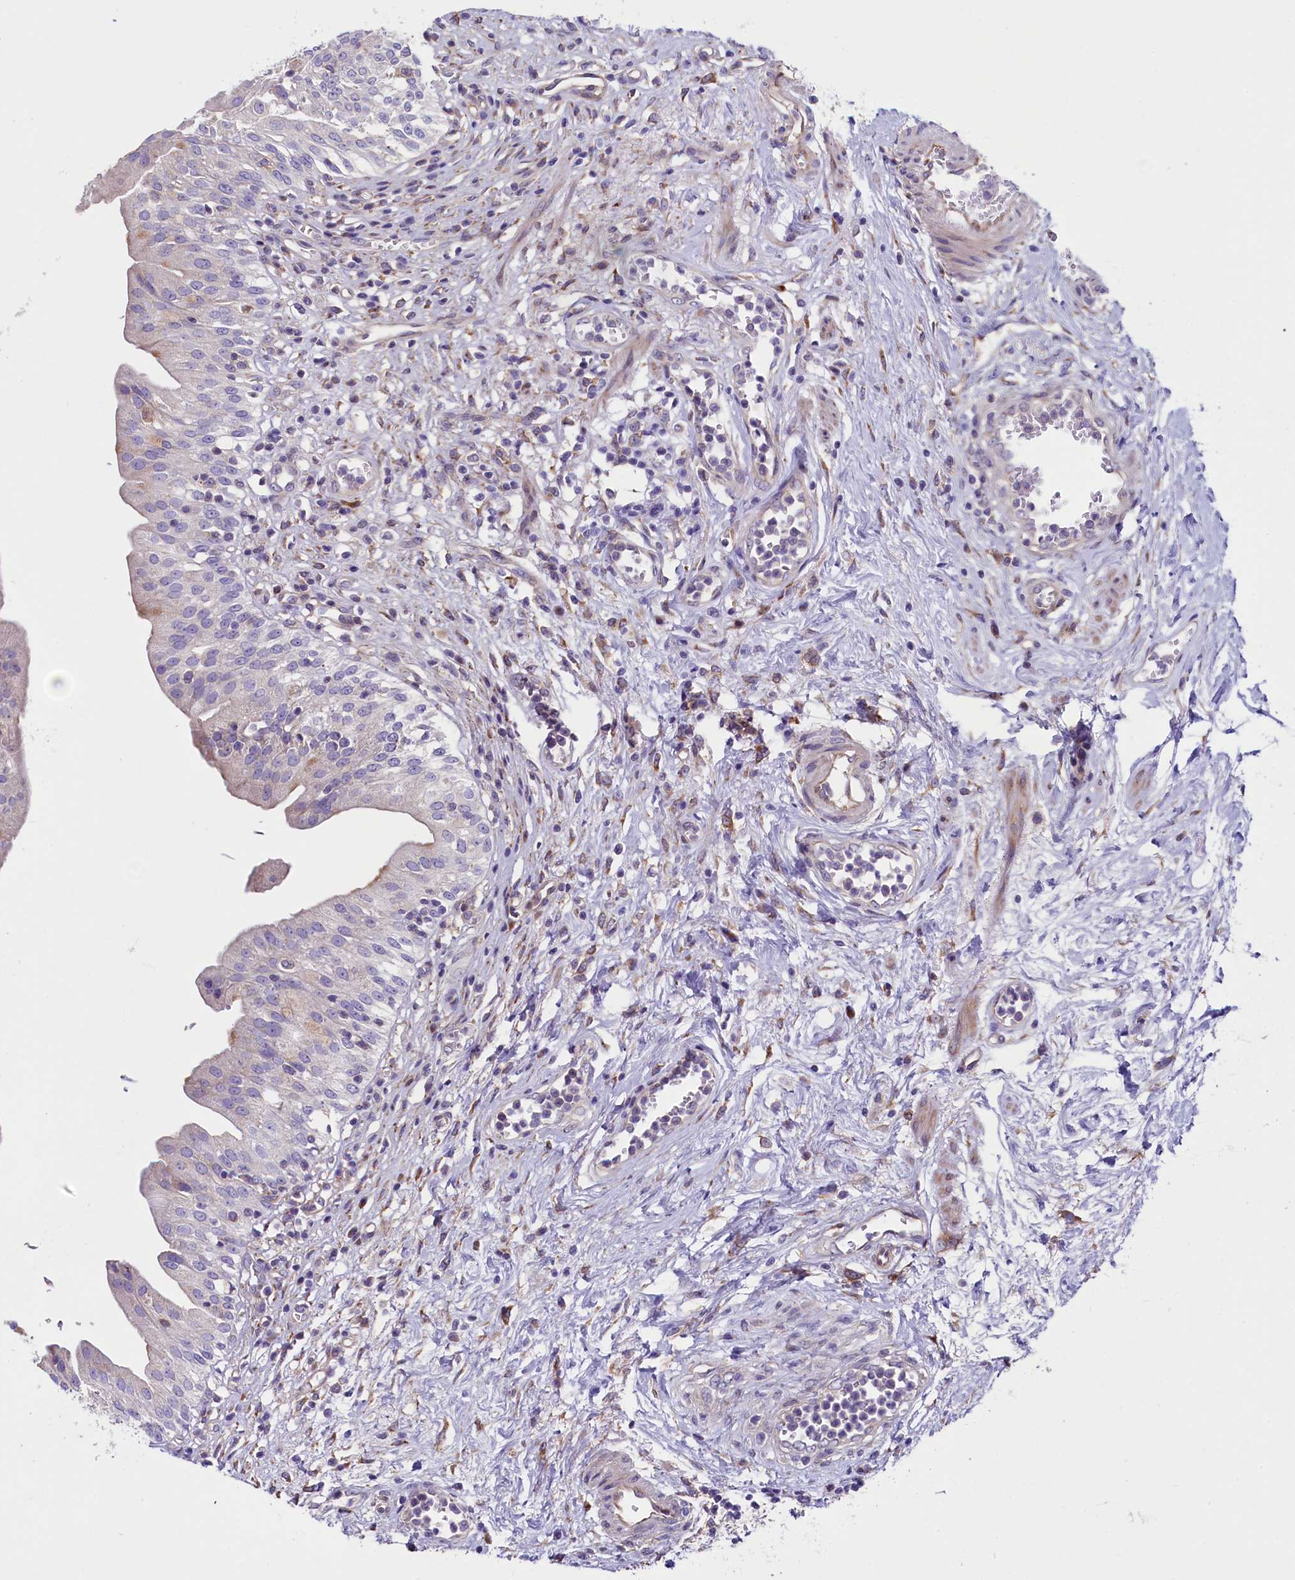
{"staining": {"intensity": "negative", "quantity": "none", "location": "none"}, "tissue": "urinary bladder", "cell_type": "Urothelial cells", "image_type": "normal", "snomed": [{"axis": "morphology", "description": "Normal tissue, NOS"}, {"axis": "morphology", "description": "Inflammation, NOS"}, {"axis": "topography", "description": "Urinary bladder"}], "caption": "Immunohistochemistry histopathology image of normal urinary bladder: urinary bladder stained with DAB demonstrates no significant protein staining in urothelial cells.", "gene": "GPR108", "patient": {"sex": "male", "age": 63}}